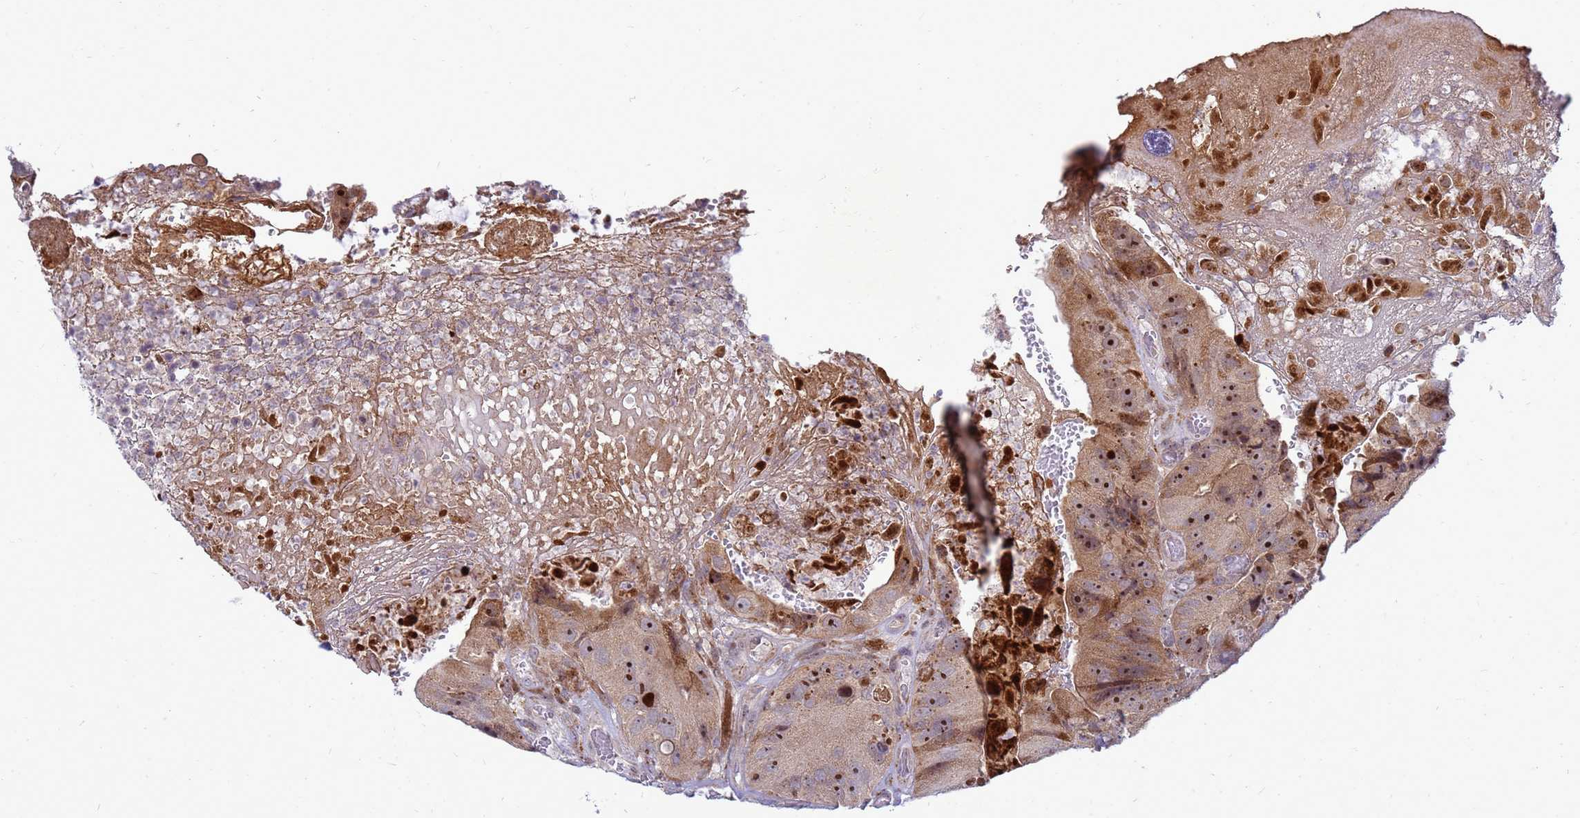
{"staining": {"intensity": "weak", "quantity": ">75%", "location": "cytoplasmic/membranous,nuclear"}, "tissue": "colorectal cancer", "cell_type": "Tumor cells", "image_type": "cancer", "snomed": [{"axis": "morphology", "description": "Adenocarcinoma, NOS"}, {"axis": "topography", "description": "Colon"}], "caption": "Immunohistochemical staining of human colorectal cancer (adenocarcinoma) displays weak cytoplasmic/membranous and nuclear protein expression in approximately >75% of tumor cells.", "gene": "C12orf43", "patient": {"sex": "female", "age": 86}}